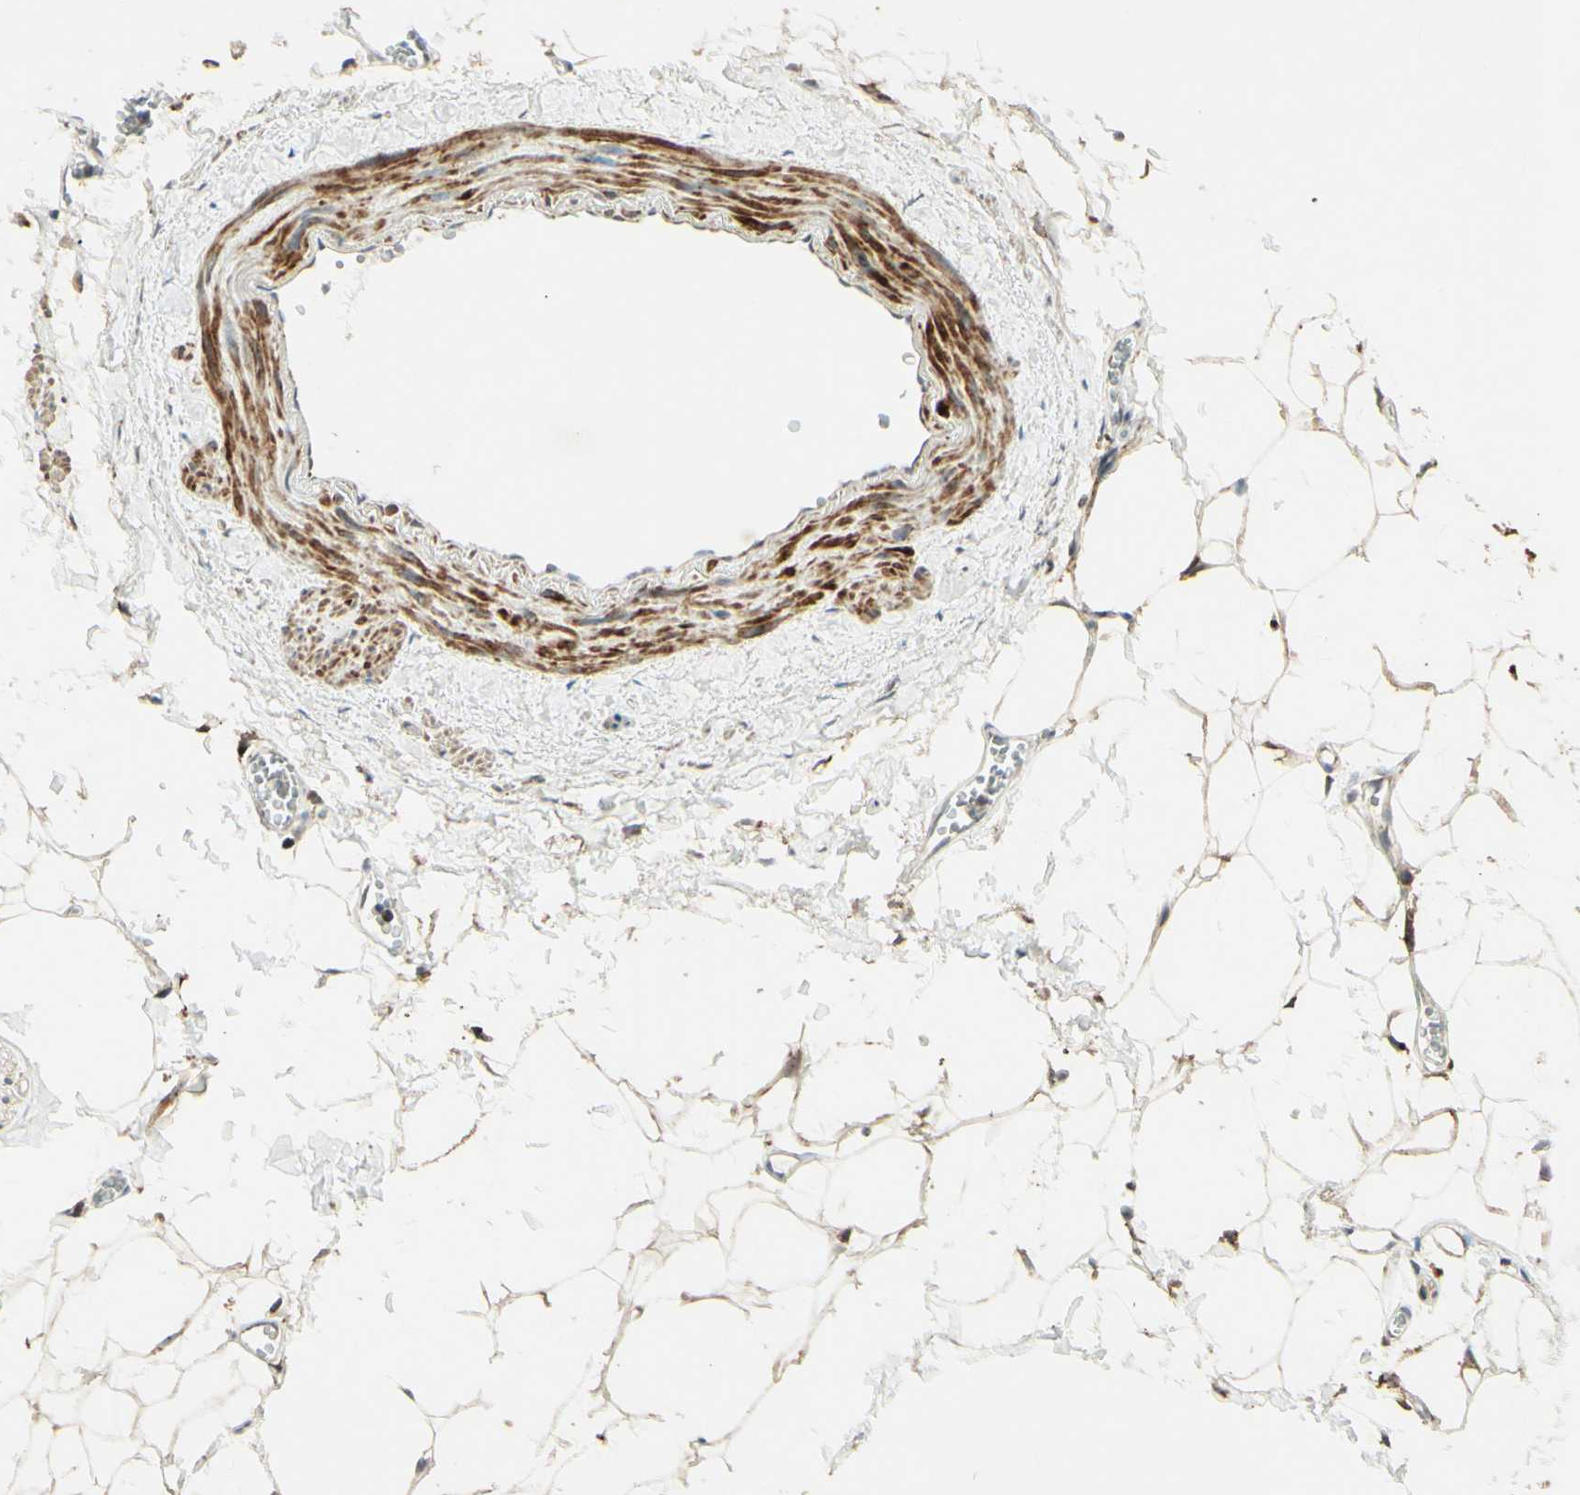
{"staining": {"intensity": "moderate", "quantity": ">75%", "location": "cytoplasmic/membranous"}, "tissue": "adipose tissue", "cell_type": "Adipocytes", "image_type": "normal", "snomed": [{"axis": "morphology", "description": "Normal tissue, NOS"}, {"axis": "topography", "description": "Adipose tissue"}, {"axis": "topography", "description": "Peripheral nerve tissue"}], "caption": "Adipose tissue stained with IHC exhibits moderate cytoplasmic/membranous expression in about >75% of adipocytes.", "gene": "DHRS3", "patient": {"sex": "male", "age": 52}}